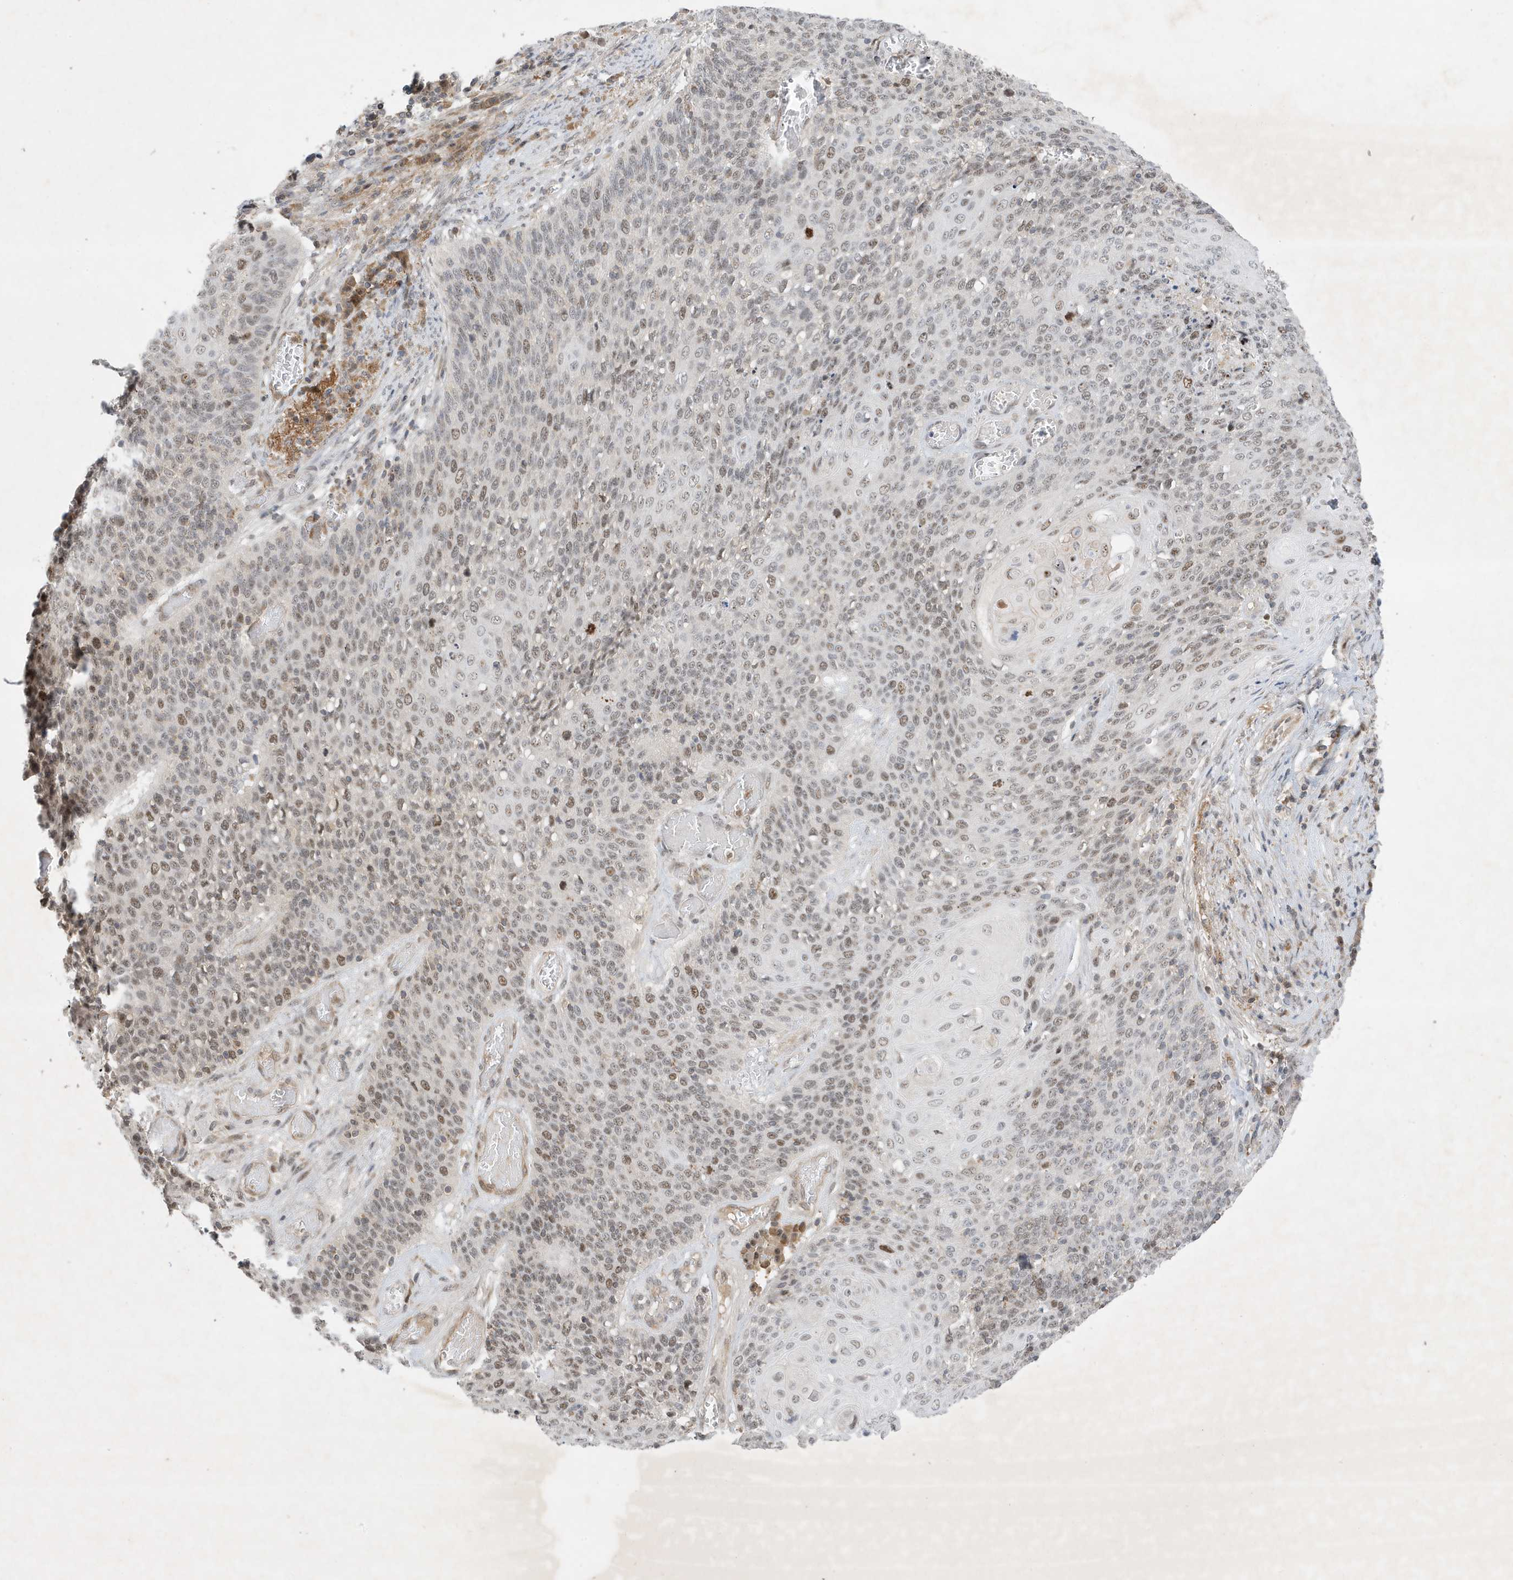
{"staining": {"intensity": "weak", "quantity": "25%-75%", "location": "nuclear"}, "tissue": "cervical cancer", "cell_type": "Tumor cells", "image_type": "cancer", "snomed": [{"axis": "morphology", "description": "Squamous cell carcinoma, NOS"}, {"axis": "topography", "description": "Cervix"}], "caption": "Protein staining of cervical cancer tissue shows weak nuclear staining in approximately 25%-75% of tumor cells. (brown staining indicates protein expression, while blue staining denotes nuclei).", "gene": "MAST3", "patient": {"sex": "female", "age": 39}}